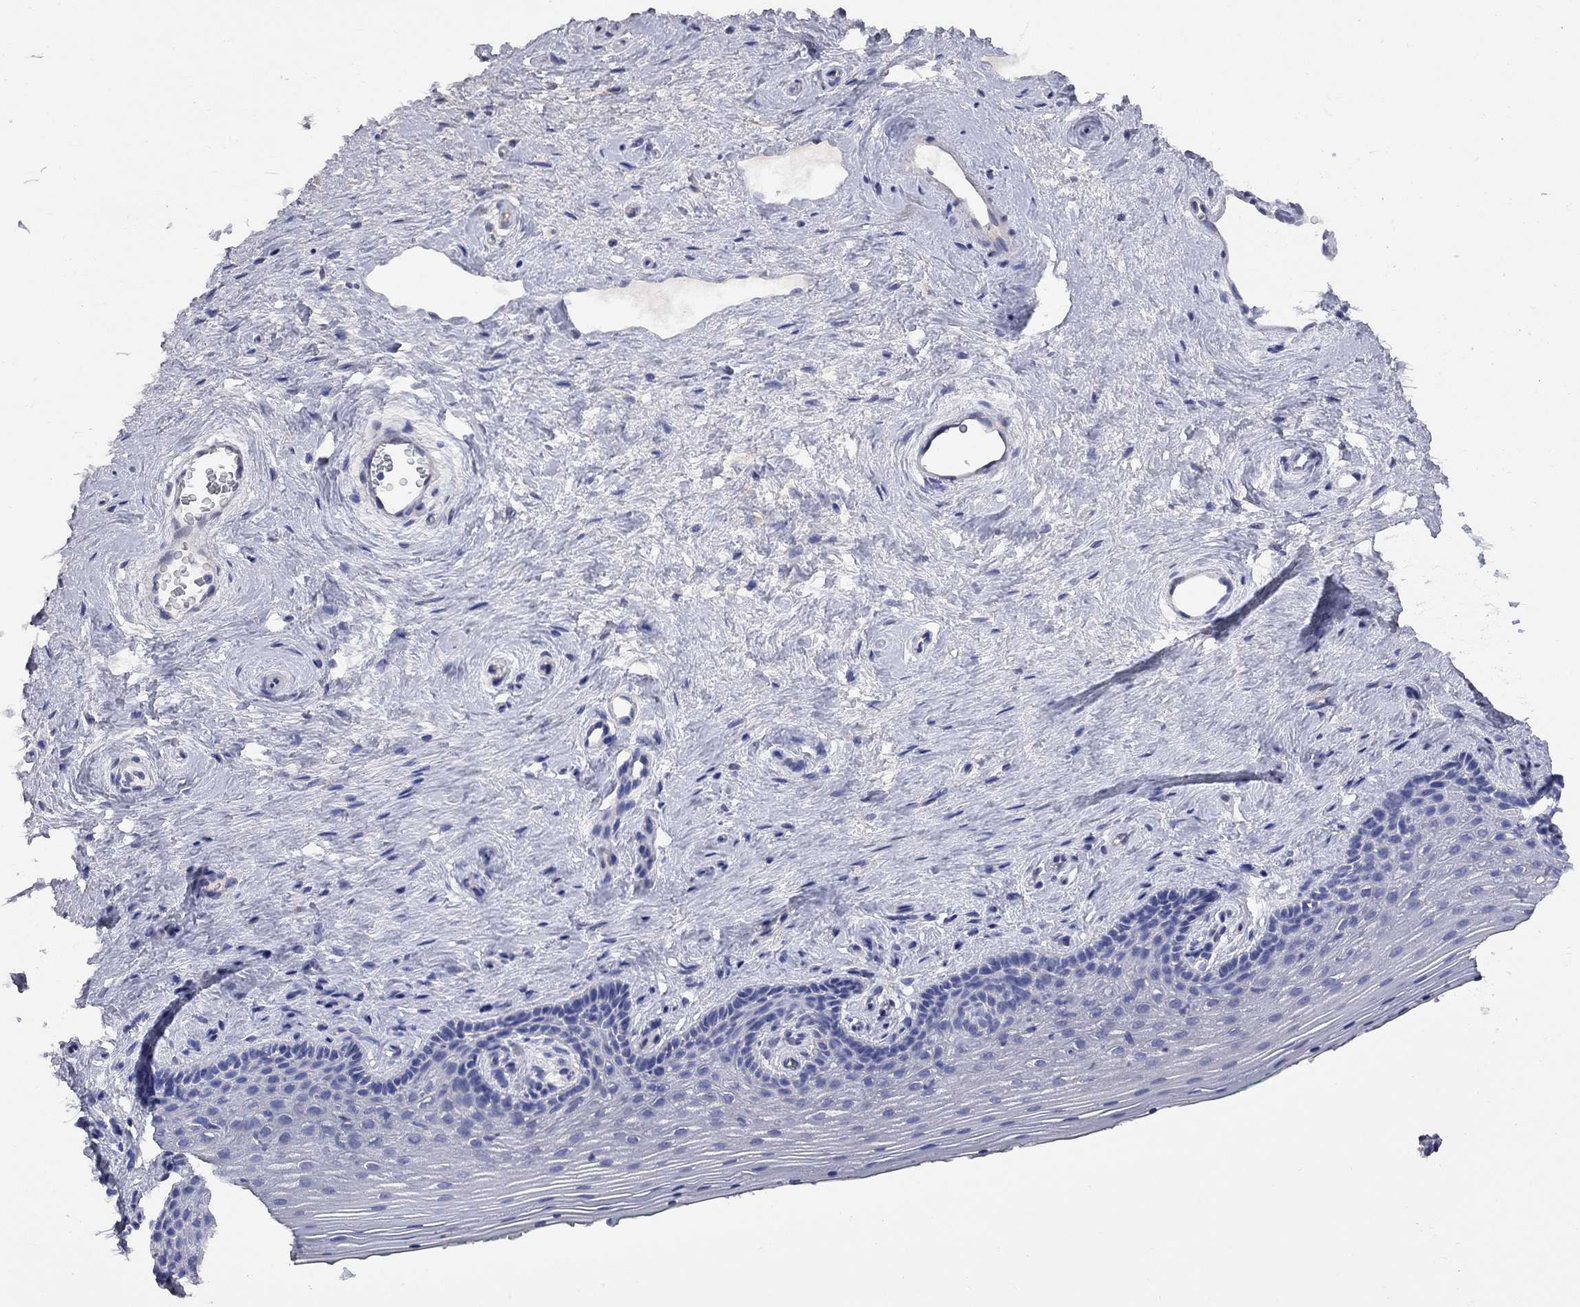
{"staining": {"intensity": "negative", "quantity": "none", "location": "none"}, "tissue": "vagina", "cell_type": "Squamous epithelial cells", "image_type": "normal", "snomed": [{"axis": "morphology", "description": "Normal tissue, NOS"}, {"axis": "topography", "description": "Vagina"}], "caption": "Immunohistochemical staining of unremarkable human vagina exhibits no significant staining in squamous epithelial cells. (Stains: DAB IHC with hematoxylin counter stain, Microscopy: brightfield microscopy at high magnification).", "gene": "MTHFR", "patient": {"sex": "female", "age": 45}}